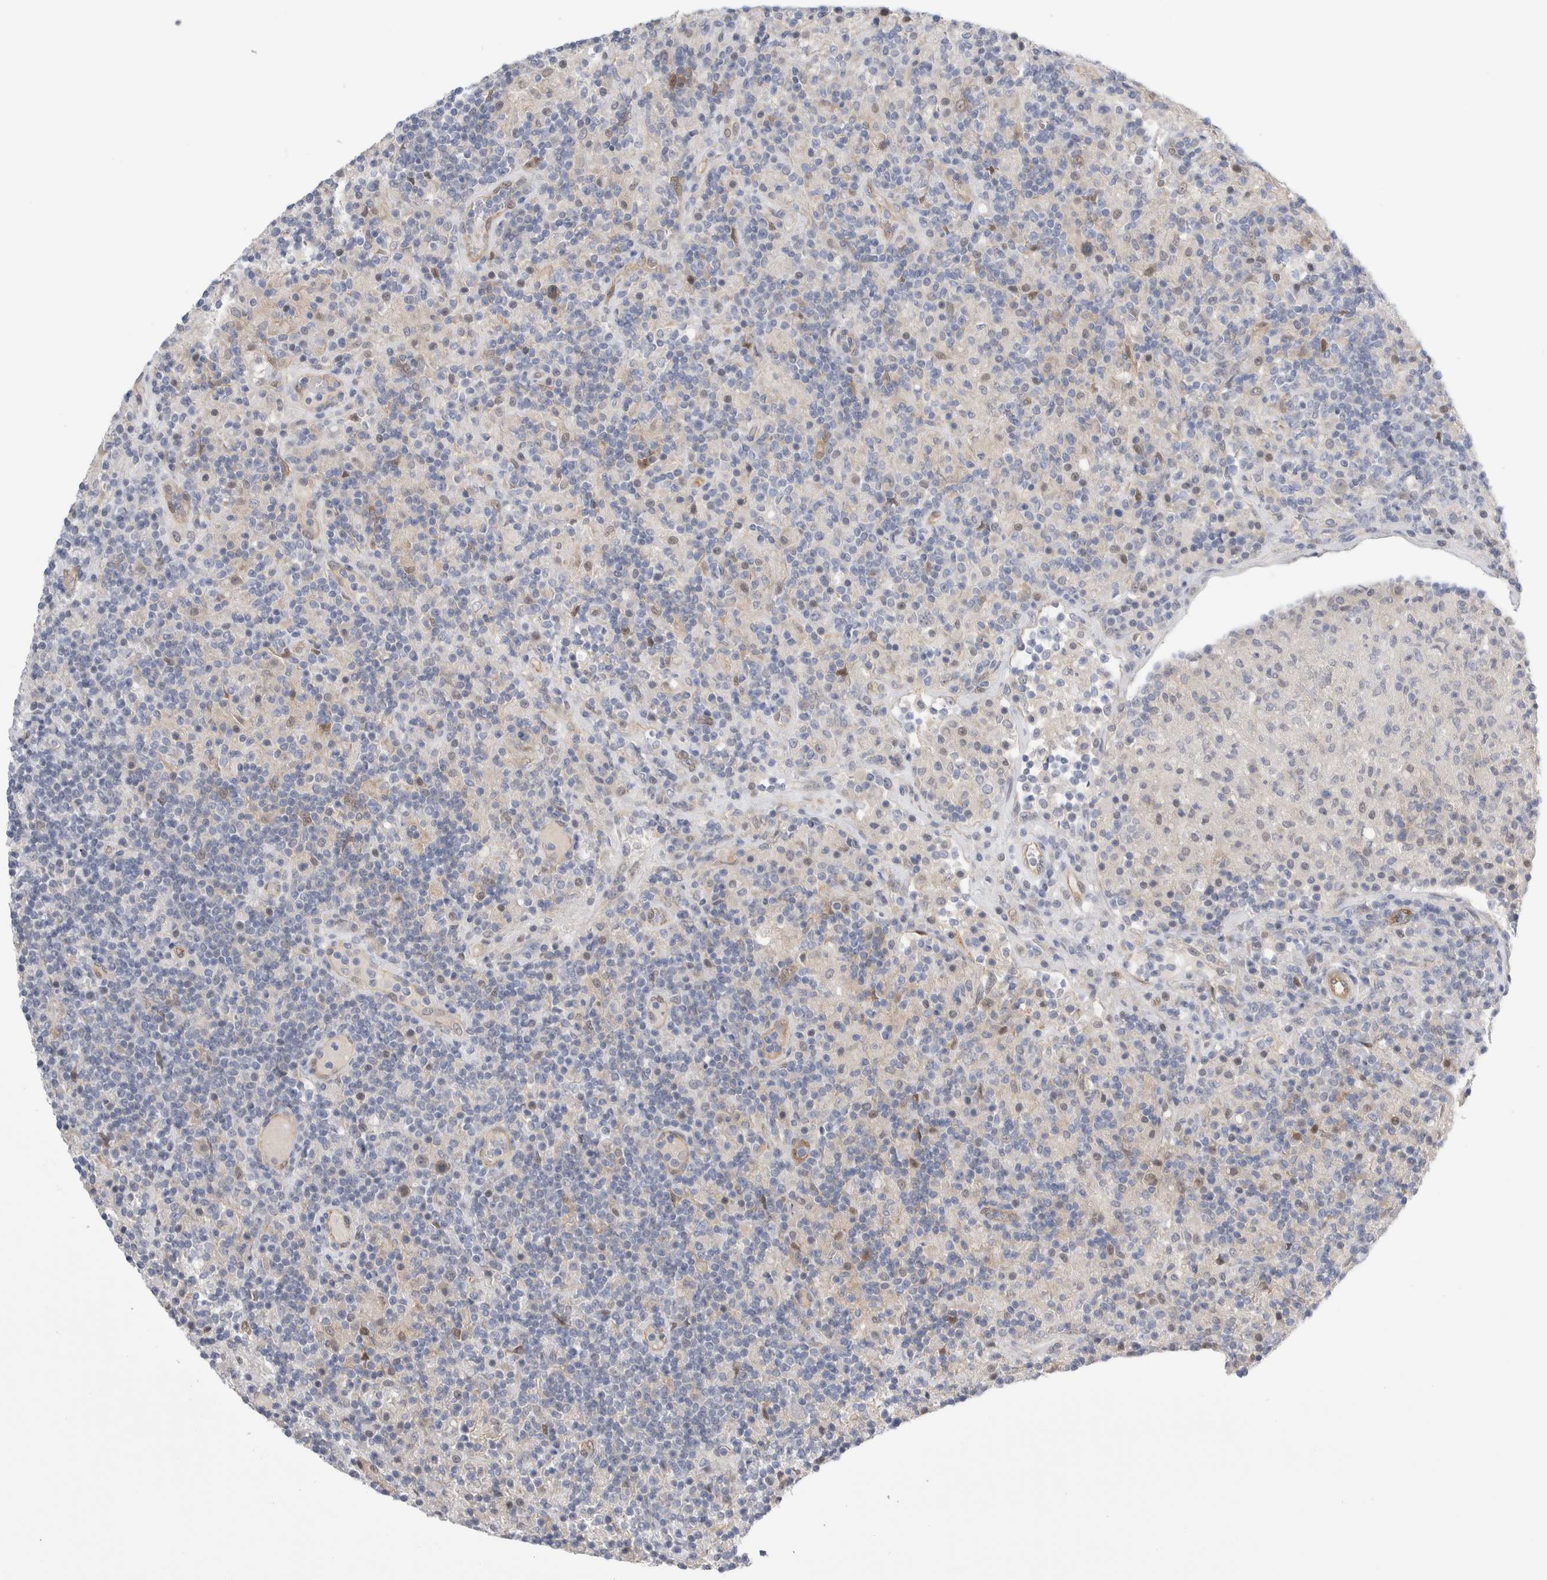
{"staining": {"intensity": "negative", "quantity": "none", "location": "none"}, "tissue": "lymphoma", "cell_type": "Tumor cells", "image_type": "cancer", "snomed": [{"axis": "morphology", "description": "Hodgkin's disease, NOS"}, {"axis": "topography", "description": "Lymph node"}], "caption": "A histopathology image of Hodgkin's disease stained for a protein shows no brown staining in tumor cells.", "gene": "TAFA5", "patient": {"sex": "male", "age": 70}}